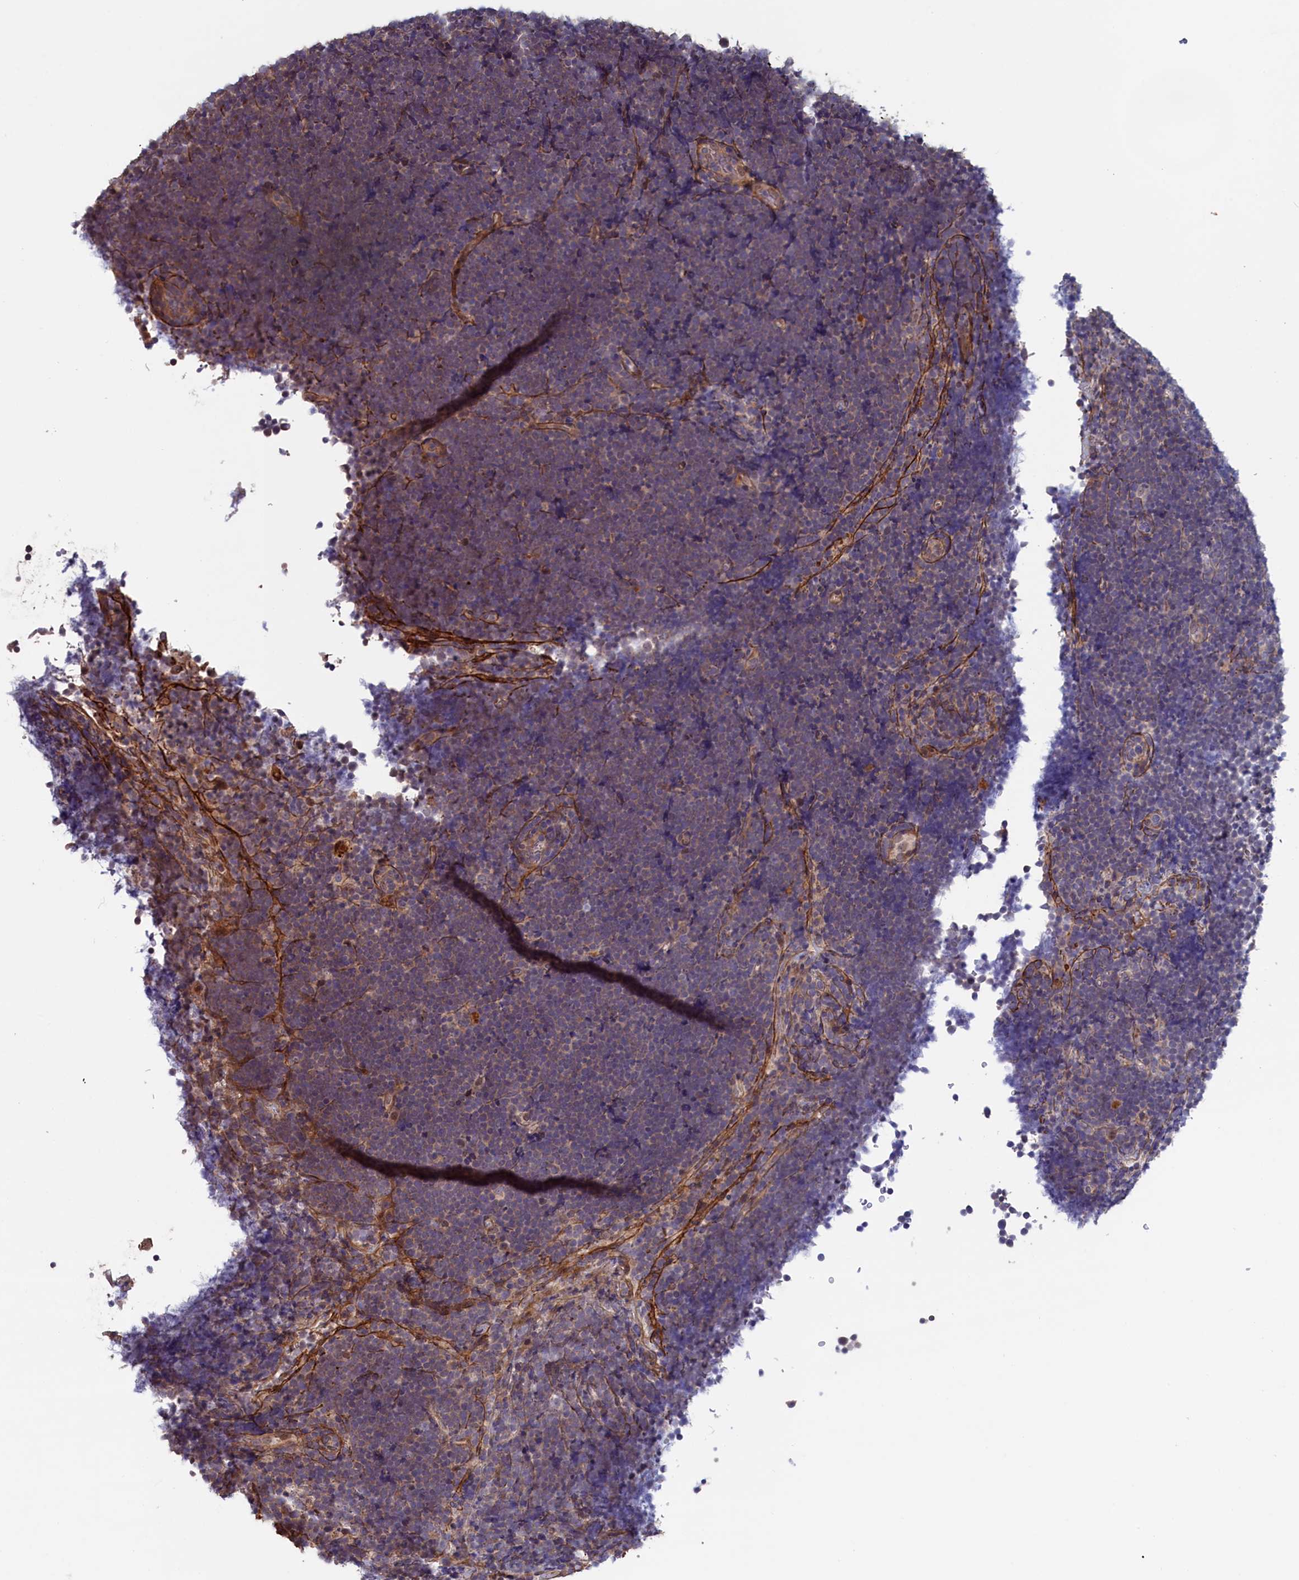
{"staining": {"intensity": "negative", "quantity": "none", "location": "none"}, "tissue": "lymphoma", "cell_type": "Tumor cells", "image_type": "cancer", "snomed": [{"axis": "morphology", "description": "Malignant lymphoma, non-Hodgkin's type, High grade"}, {"axis": "topography", "description": "Lymph node"}], "caption": "Tumor cells show no significant staining in lymphoma.", "gene": "LSG1", "patient": {"sex": "male", "age": 13}}